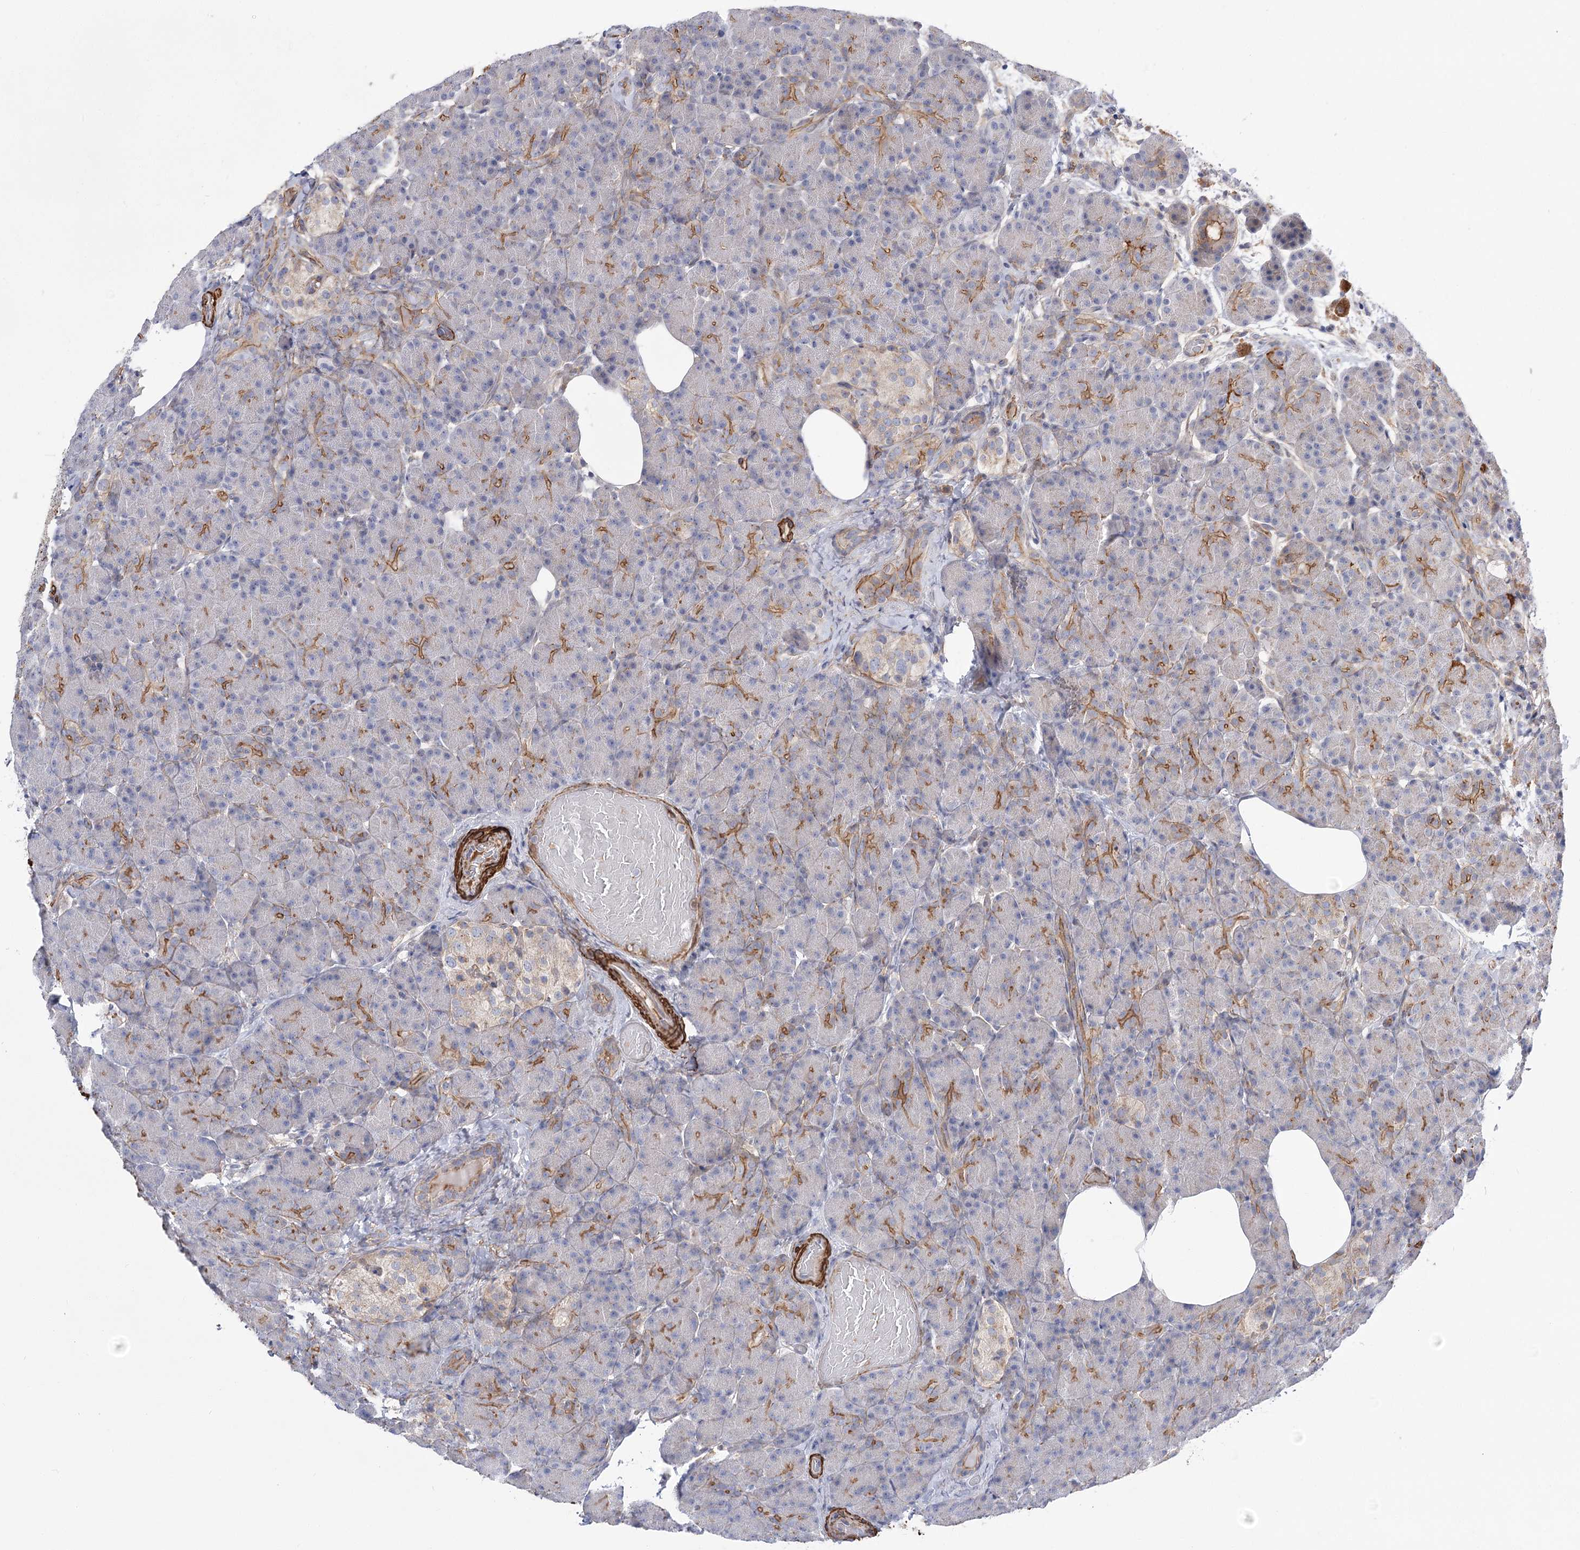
{"staining": {"intensity": "moderate", "quantity": "<25%", "location": "cytoplasmic/membranous"}, "tissue": "pancreas", "cell_type": "Exocrine glandular cells", "image_type": "normal", "snomed": [{"axis": "morphology", "description": "Normal tissue, NOS"}, {"axis": "topography", "description": "Pancreas"}], "caption": "Immunohistochemical staining of normal pancreas reveals moderate cytoplasmic/membranous protein positivity in about <25% of exocrine glandular cells.", "gene": "WASHC3", "patient": {"sex": "female", "age": 43}}